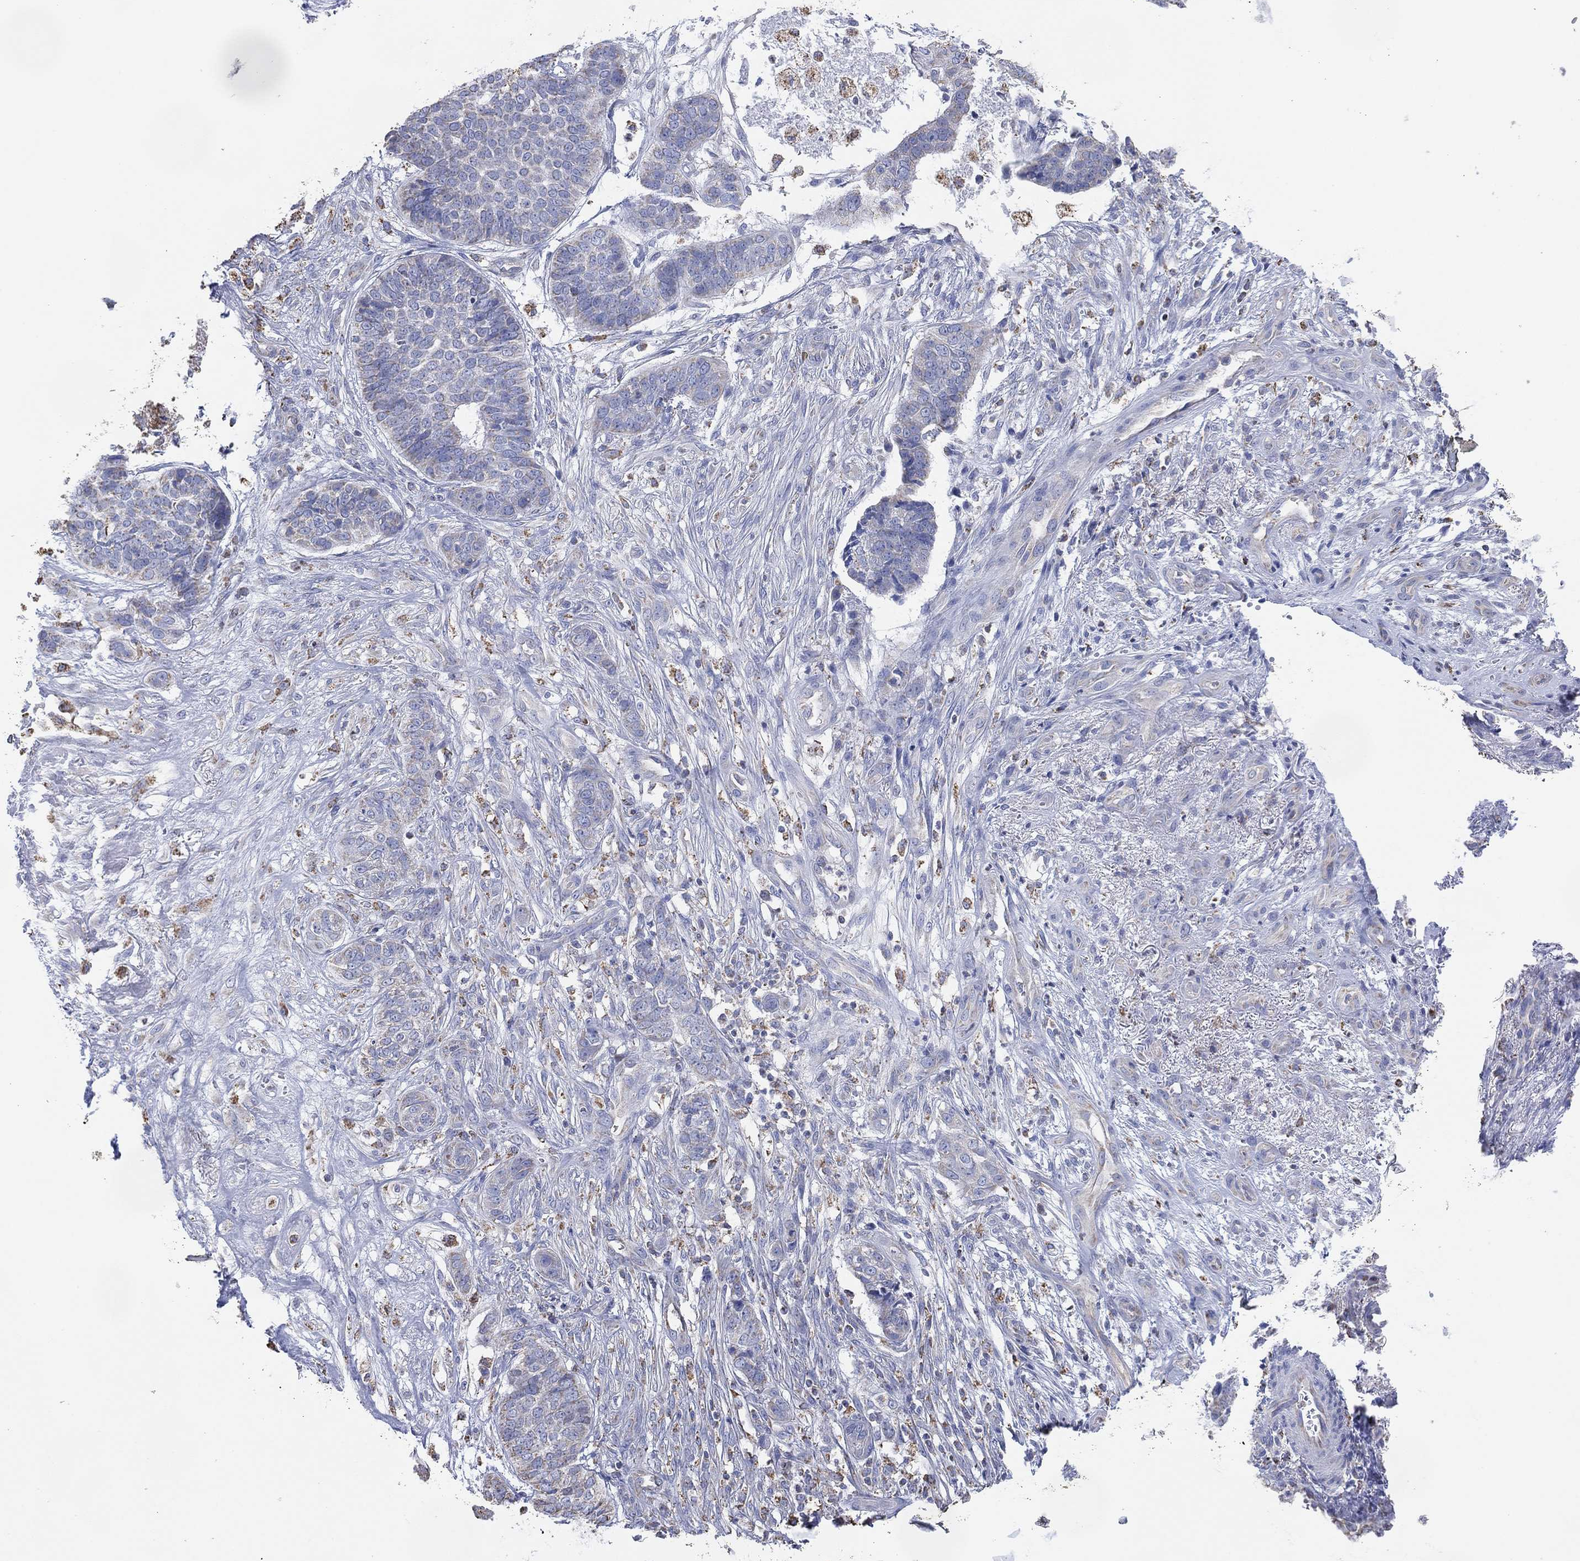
{"staining": {"intensity": "negative", "quantity": "none", "location": "none"}, "tissue": "skin cancer", "cell_type": "Tumor cells", "image_type": "cancer", "snomed": [{"axis": "morphology", "description": "Basal cell carcinoma"}, {"axis": "topography", "description": "Skin"}], "caption": "Immunohistochemical staining of human skin cancer exhibits no significant positivity in tumor cells. (DAB (3,3'-diaminobenzidine) immunohistochemistry (IHC) with hematoxylin counter stain).", "gene": "CFTR", "patient": {"sex": "male", "age": 86}}